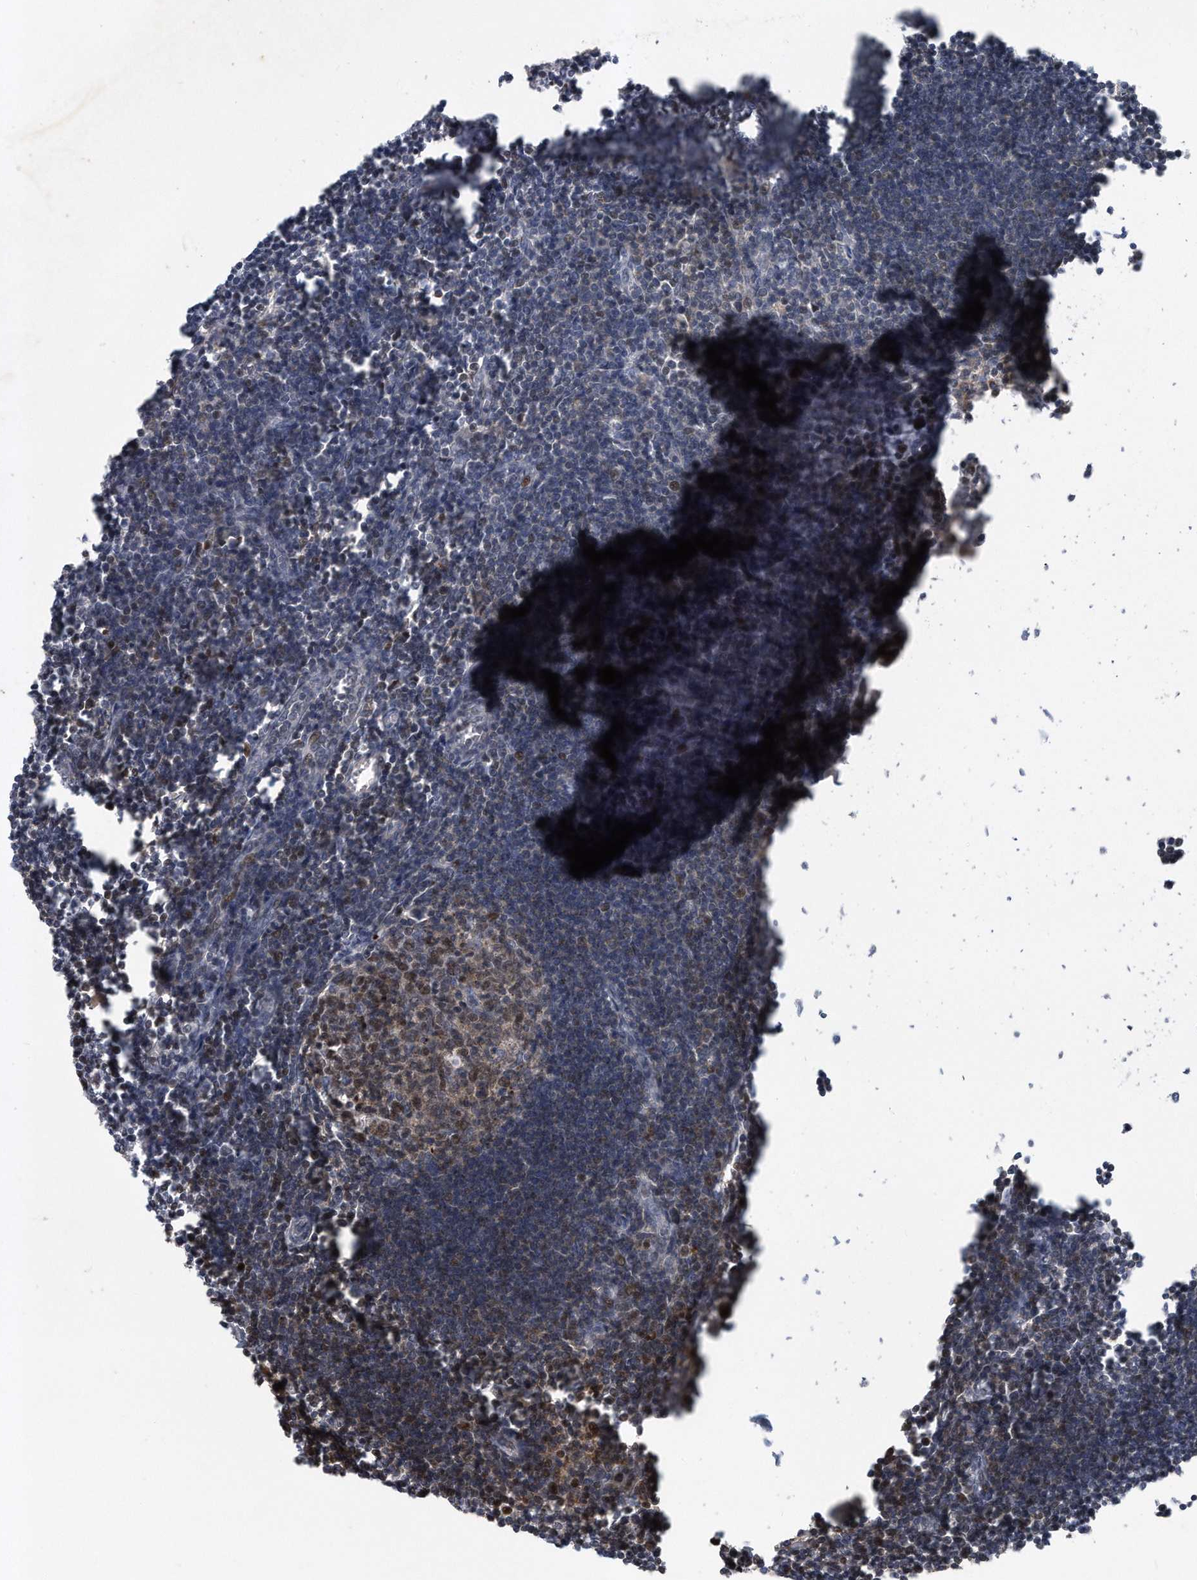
{"staining": {"intensity": "moderate", "quantity": ">75%", "location": "cytoplasmic/membranous"}, "tissue": "lymph node", "cell_type": "Germinal center cells", "image_type": "normal", "snomed": [{"axis": "morphology", "description": "Normal tissue, NOS"}, {"axis": "morphology", "description": "Malignant melanoma, Metastatic site"}, {"axis": "topography", "description": "Lymph node"}], "caption": "Protein staining of benign lymph node exhibits moderate cytoplasmic/membranous positivity in approximately >75% of germinal center cells.", "gene": "PGBD2", "patient": {"sex": "male", "age": 41}}